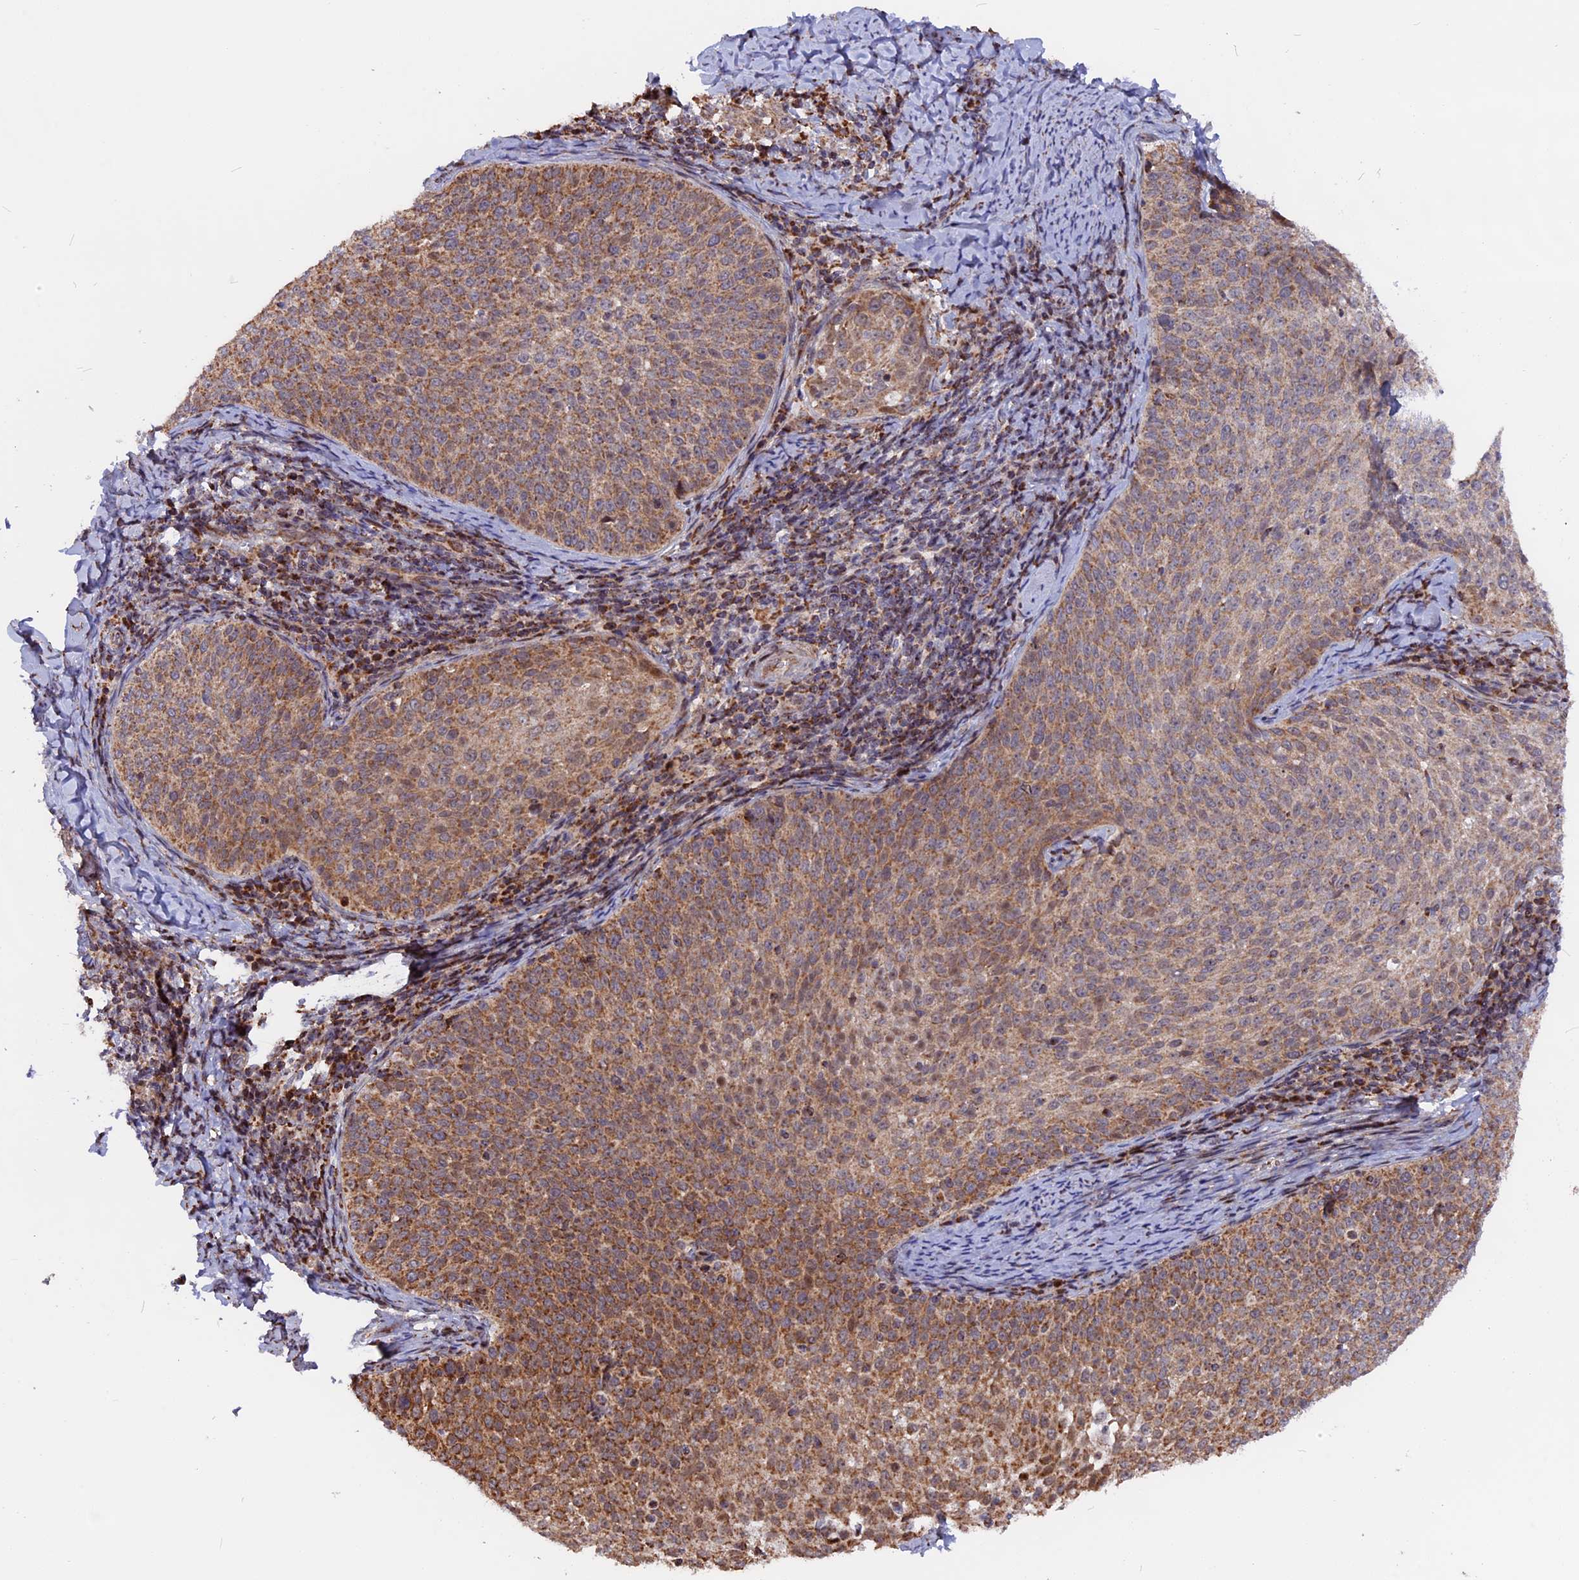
{"staining": {"intensity": "moderate", "quantity": ">75%", "location": "cytoplasmic/membranous"}, "tissue": "cervical cancer", "cell_type": "Tumor cells", "image_type": "cancer", "snomed": [{"axis": "morphology", "description": "Squamous cell carcinoma, NOS"}, {"axis": "topography", "description": "Cervix"}], "caption": "Immunohistochemical staining of human cervical cancer (squamous cell carcinoma) demonstrates medium levels of moderate cytoplasmic/membranous protein expression in approximately >75% of tumor cells.", "gene": "FAM174C", "patient": {"sex": "female", "age": 57}}